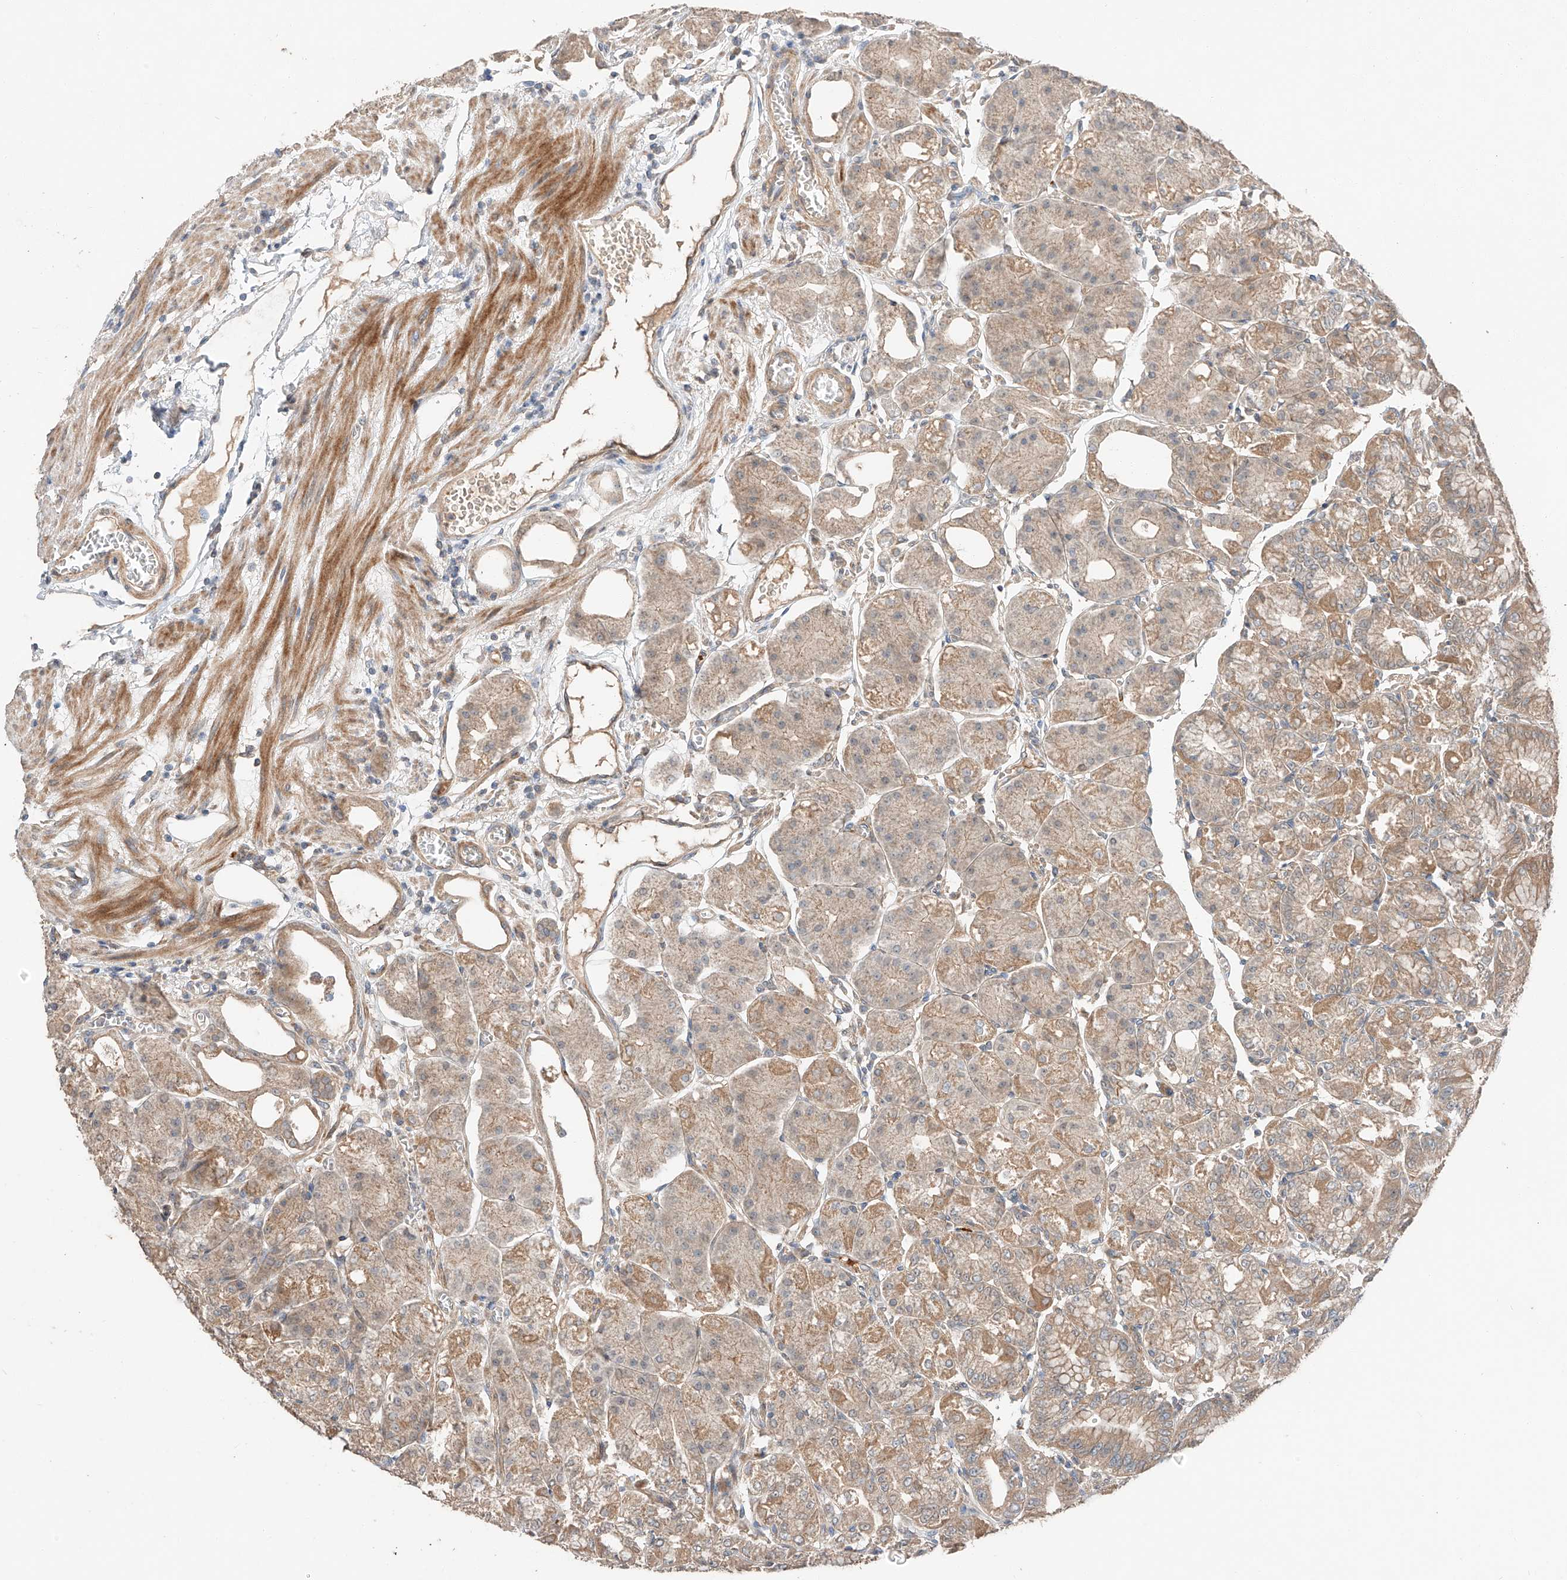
{"staining": {"intensity": "moderate", "quantity": ">75%", "location": "cytoplasmic/membranous"}, "tissue": "stomach", "cell_type": "Glandular cells", "image_type": "normal", "snomed": [{"axis": "morphology", "description": "Normal tissue, NOS"}, {"axis": "topography", "description": "Stomach, lower"}], "caption": "Stomach stained with immunohistochemistry shows moderate cytoplasmic/membranous positivity in approximately >75% of glandular cells. (DAB (3,3'-diaminobenzidine) = brown stain, brightfield microscopy at high magnification).", "gene": "XPNPEP1", "patient": {"sex": "male", "age": 71}}